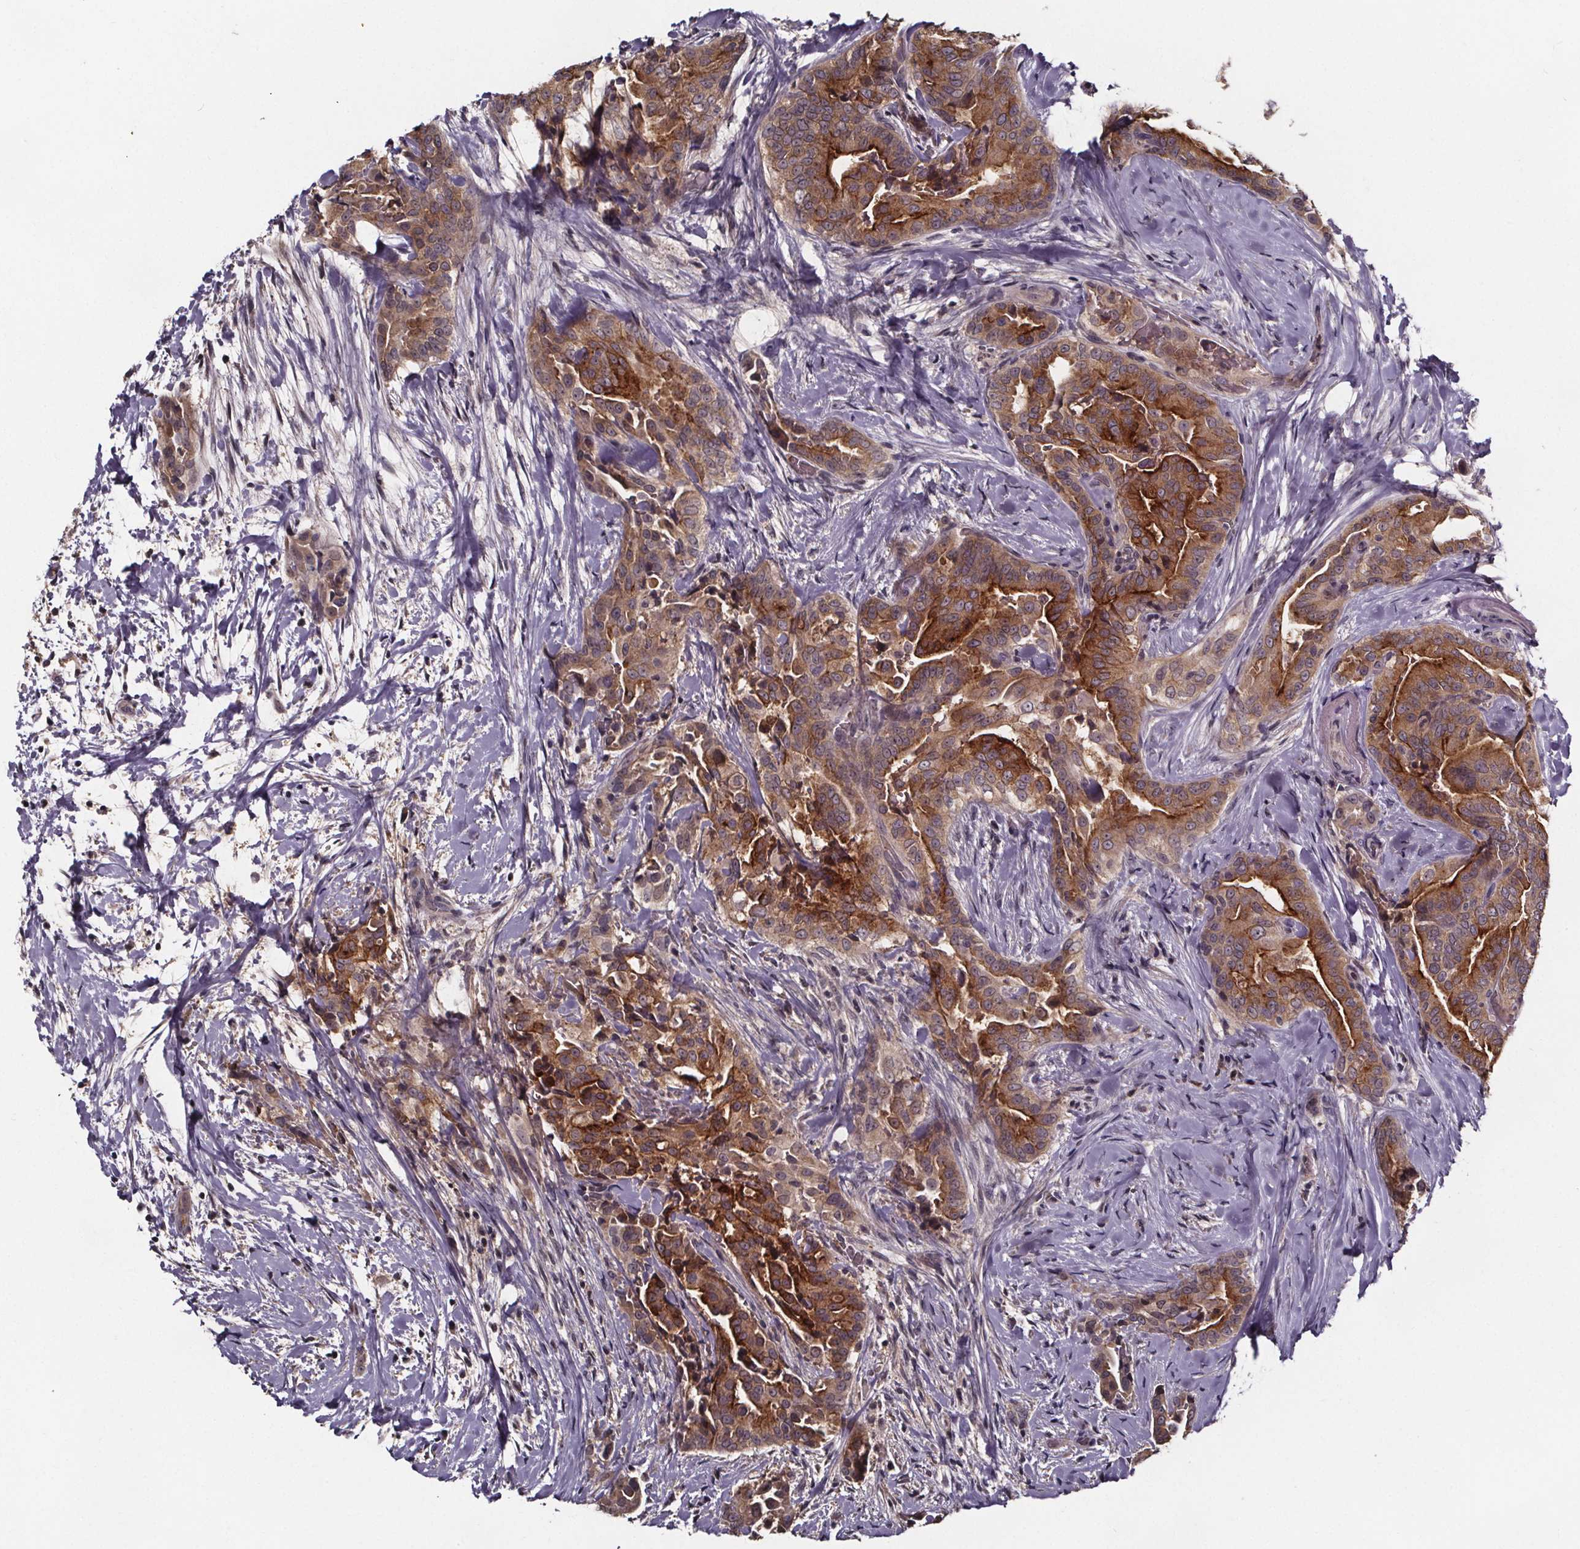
{"staining": {"intensity": "strong", "quantity": "25%-75%", "location": "cytoplasmic/membranous"}, "tissue": "thyroid cancer", "cell_type": "Tumor cells", "image_type": "cancer", "snomed": [{"axis": "morphology", "description": "Papillary adenocarcinoma, NOS"}, {"axis": "topography", "description": "Thyroid gland"}], "caption": "IHC image of human thyroid cancer stained for a protein (brown), which displays high levels of strong cytoplasmic/membranous staining in about 25%-75% of tumor cells.", "gene": "SMIM1", "patient": {"sex": "male", "age": 61}}